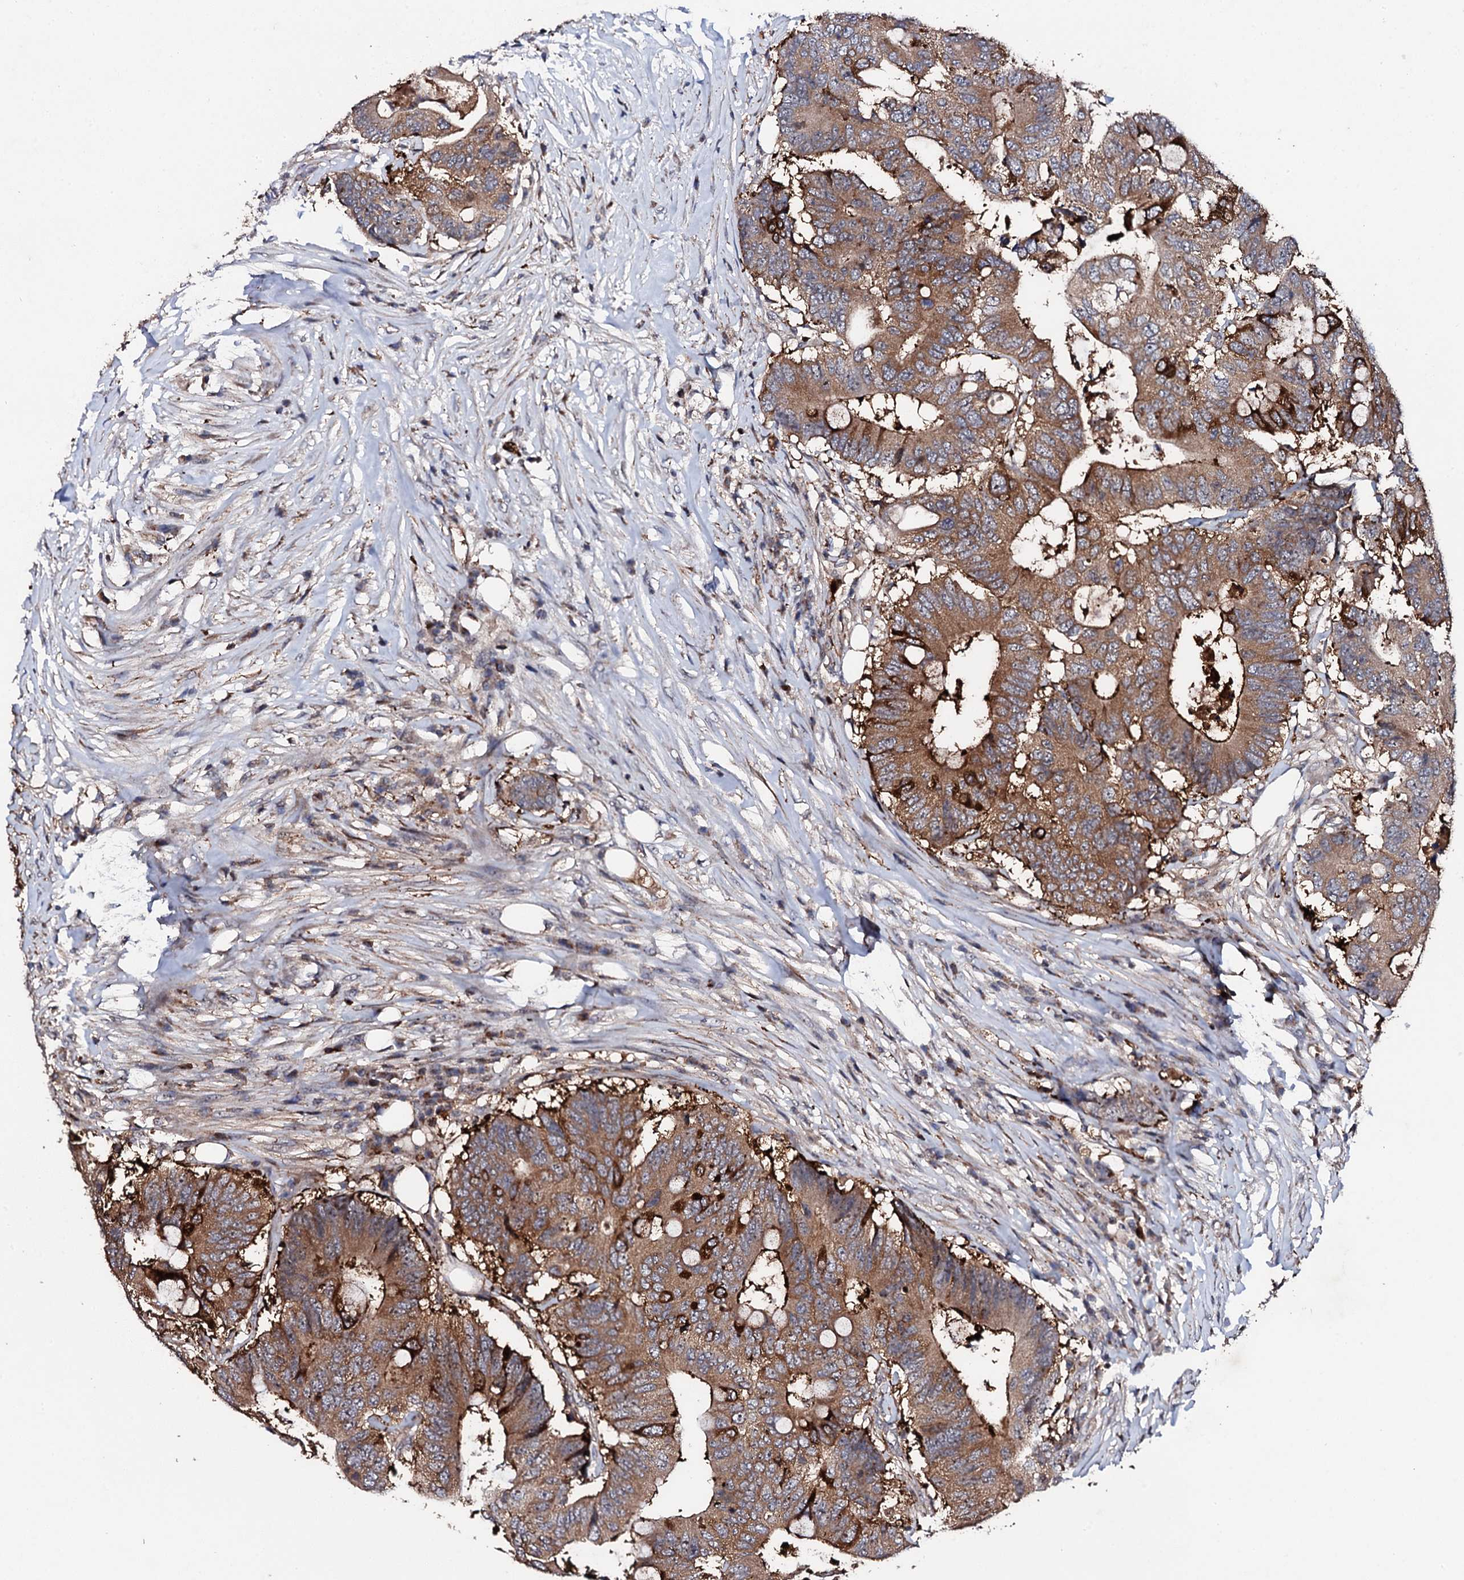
{"staining": {"intensity": "moderate", "quantity": ">75%", "location": "cytoplasmic/membranous"}, "tissue": "colorectal cancer", "cell_type": "Tumor cells", "image_type": "cancer", "snomed": [{"axis": "morphology", "description": "Adenocarcinoma, NOS"}, {"axis": "topography", "description": "Colon"}], "caption": "Moderate cytoplasmic/membranous protein expression is present in approximately >75% of tumor cells in colorectal cancer.", "gene": "GTPBP4", "patient": {"sex": "male", "age": 71}}